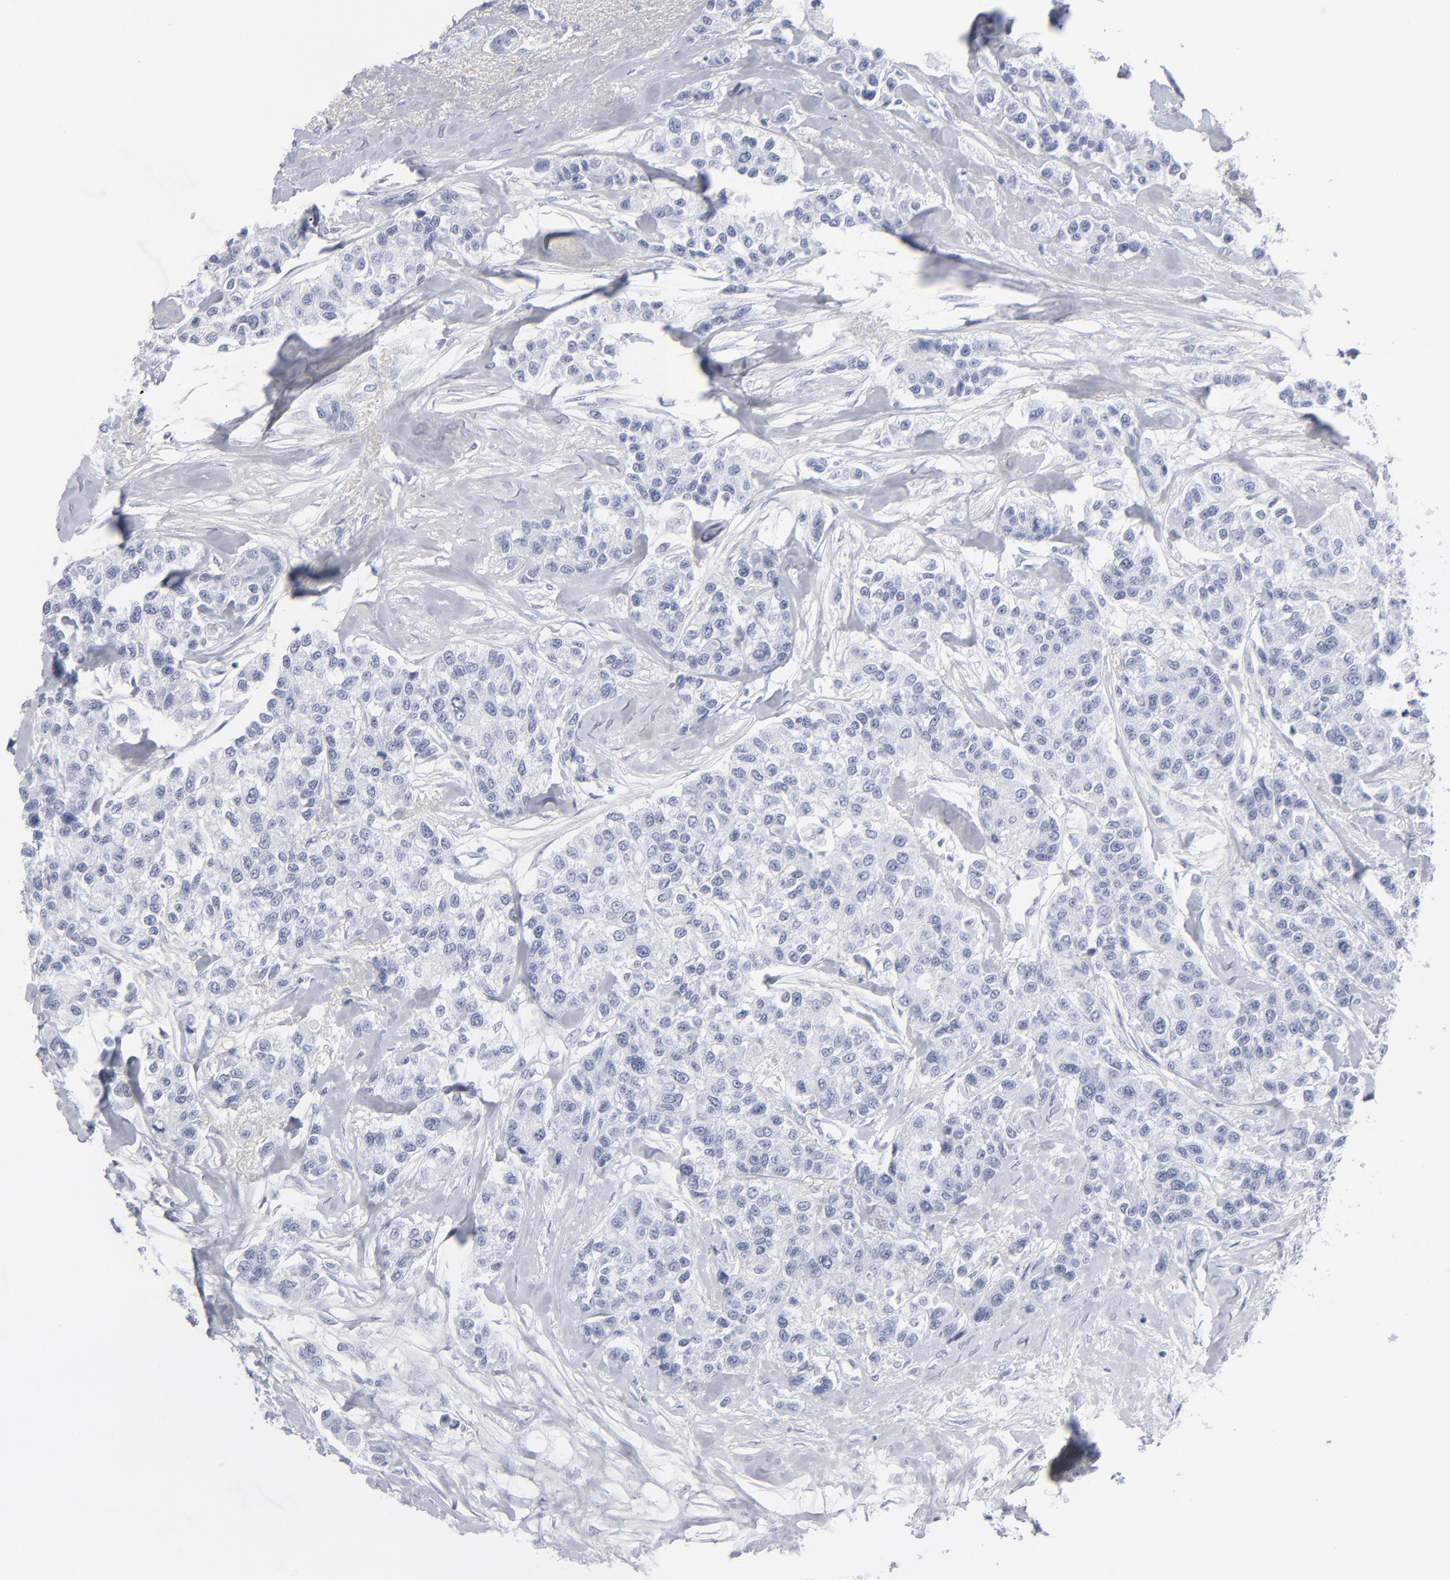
{"staining": {"intensity": "negative", "quantity": "none", "location": "none"}, "tissue": "breast cancer", "cell_type": "Tumor cells", "image_type": "cancer", "snomed": [{"axis": "morphology", "description": "Duct carcinoma"}, {"axis": "topography", "description": "Breast"}], "caption": "A high-resolution micrograph shows IHC staining of intraductal carcinoma (breast), which reveals no significant staining in tumor cells.", "gene": "MSLN", "patient": {"sex": "female", "age": 51}}